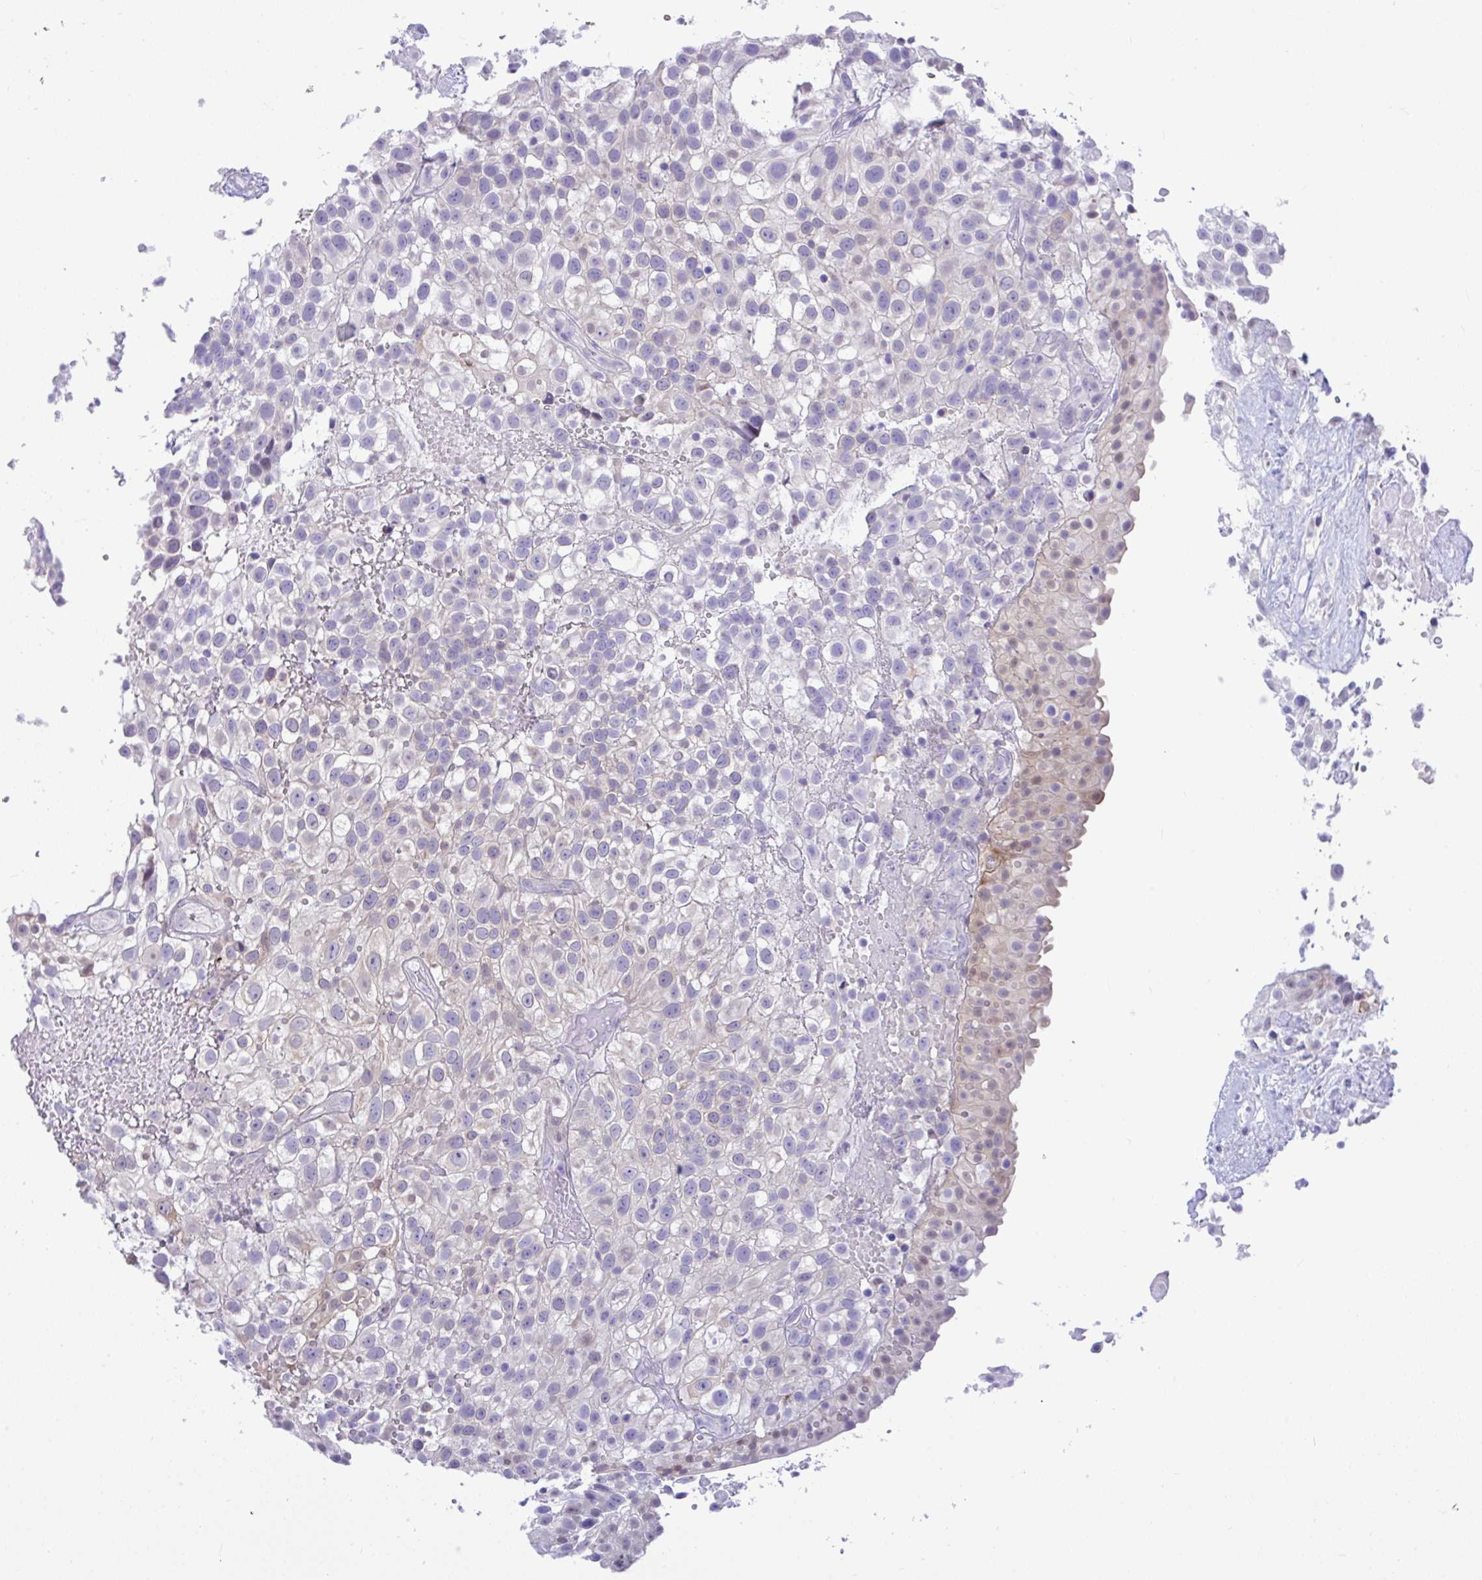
{"staining": {"intensity": "negative", "quantity": "none", "location": "none"}, "tissue": "urothelial cancer", "cell_type": "Tumor cells", "image_type": "cancer", "snomed": [{"axis": "morphology", "description": "Urothelial carcinoma, High grade"}, {"axis": "topography", "description": "Urinary bladder"}], "caption": "Tumor cells show no significant staining in urothelial cancer.", "gene": "ZNF485", "patient": {"sex": "male", "age": 56}}